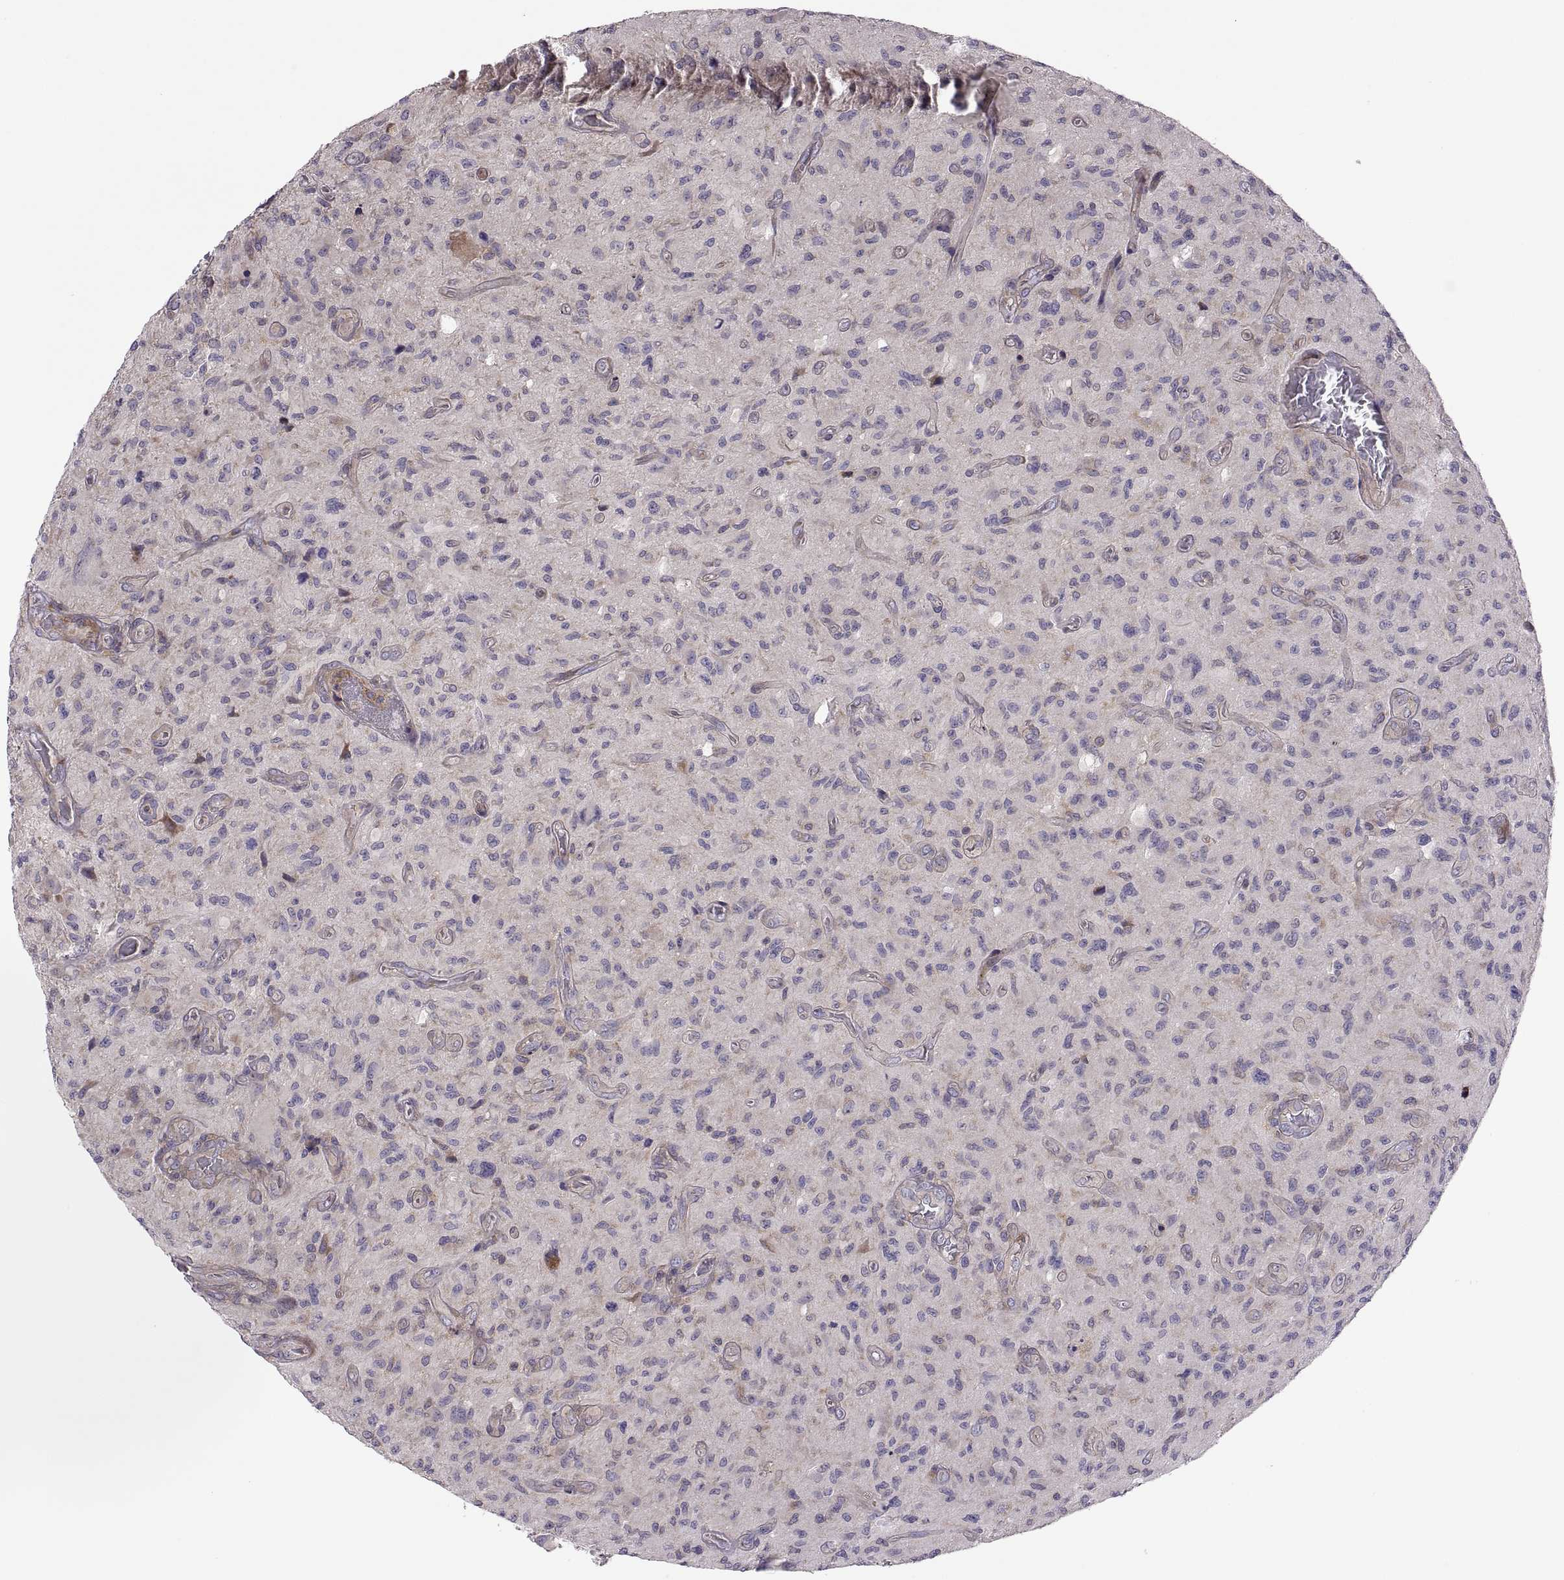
{"staining": {"intensity": "weak", "quantity": "<25%", "location": "cytoplasmic/membranous"}, "tissue": "glioma", "cell_type": "Tumor cells", "image_type": "cancer", "snomed": [{"axis": "morphology", "description": "Glioma, malignant, NOS"}, {"axis": "morphology", "description": "Glioma, malignant, High grade"}, {"axis": "topography", "description": "Brain"}], "caption": "Immunohistochemistry photomicrograph of glioma (malignant) stained for a protein (brown), which exhibits no positivity in tumor cells. (Immunohistochemistry (ihc), brightfield microscopy, high magnification).", "gene": "SPATA32", "patient": {"sex": "female", "age": 71}}